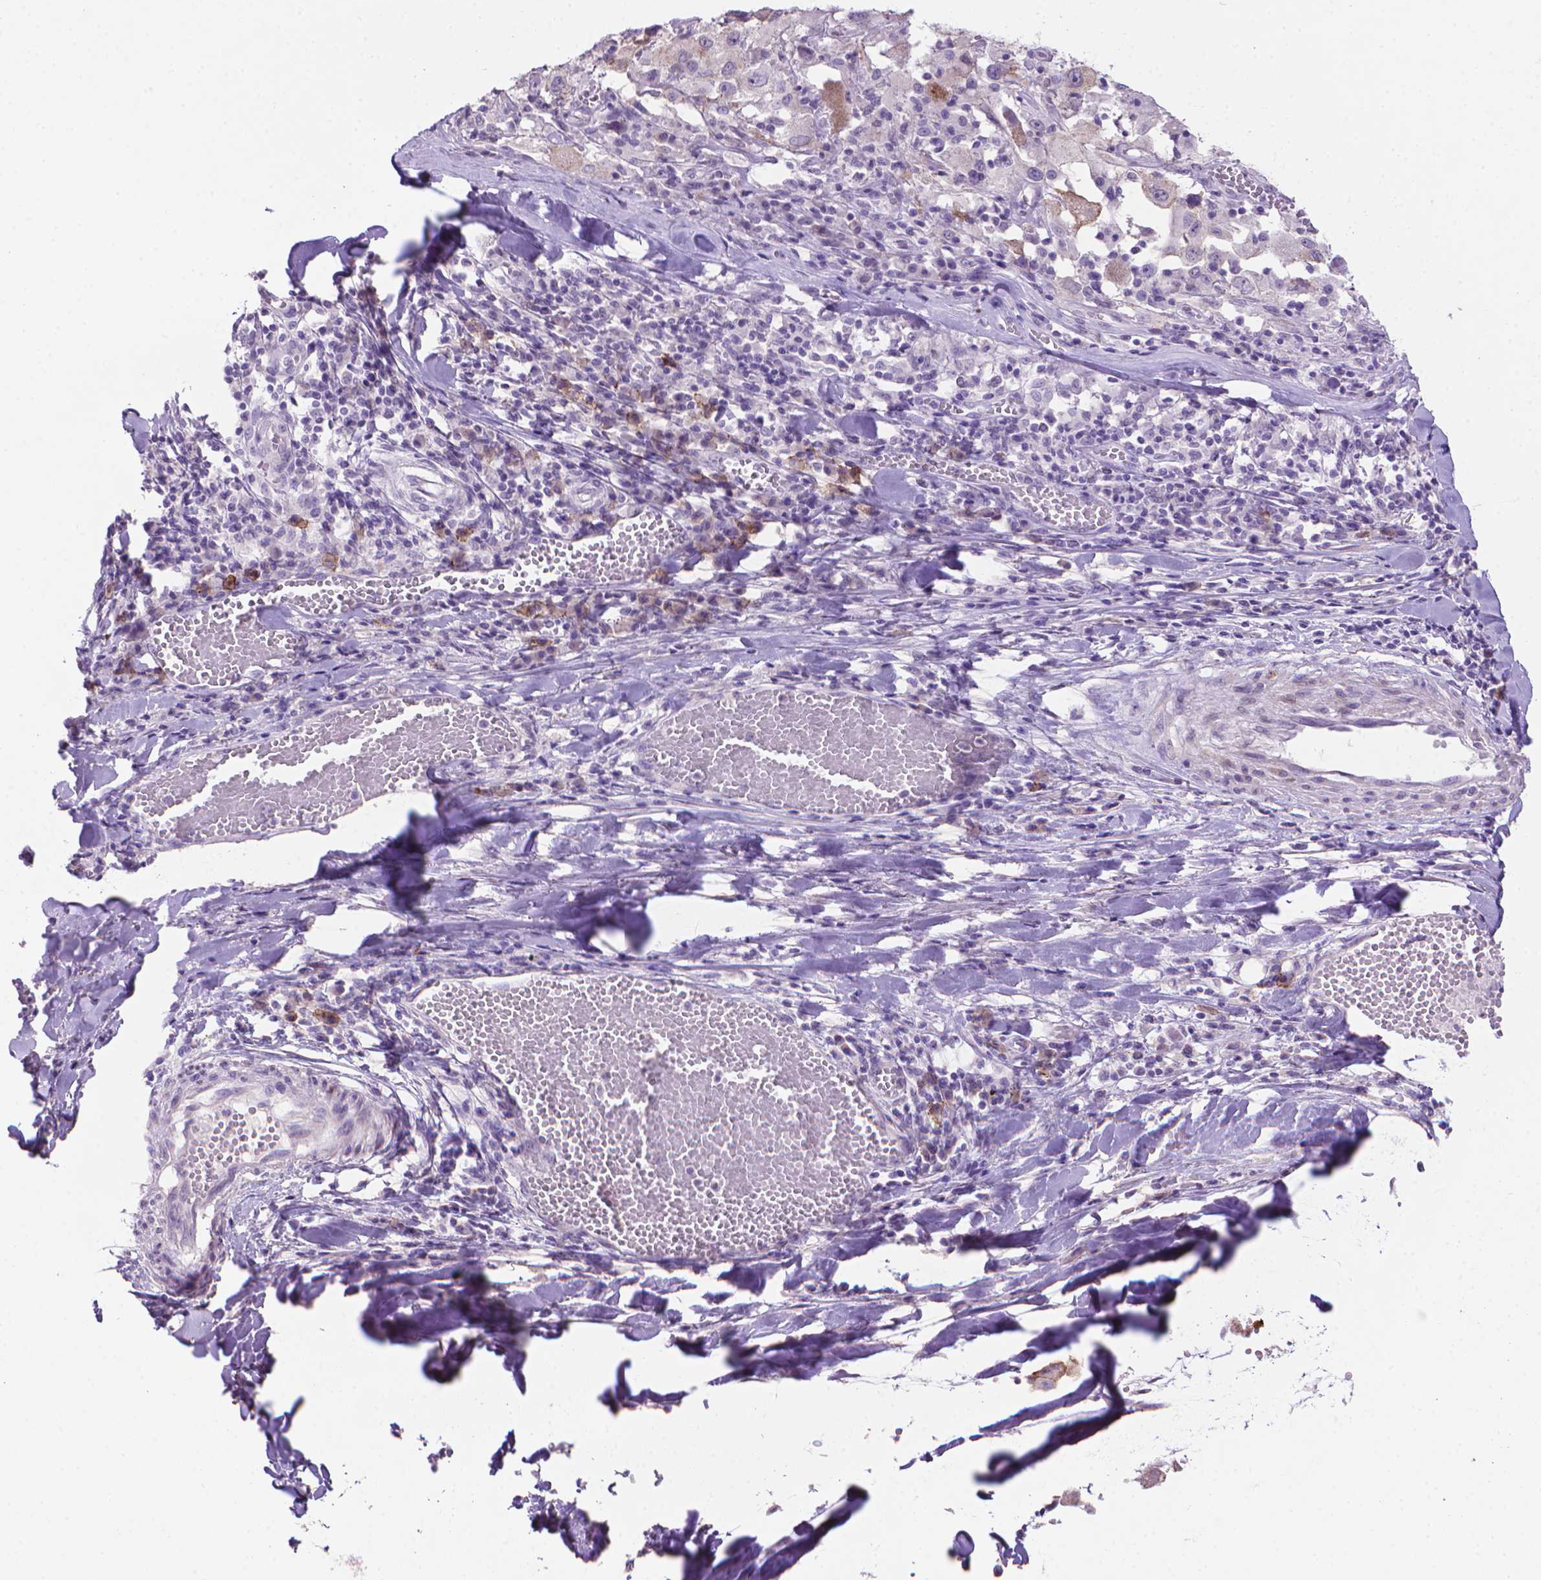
{"staining": {"intensity": "negative", "quantity": "none", "location": "none"}, "tissue": "melanoma", "cell_type": "Tumor cells", "image_type": "cancer", "snomed": [{"axis": "morphology", "description": "Malignant melanoma, Metastatic site"}, {"axis": "topography", "description": "Lymph node"}], "caption": "IHC histopathology image of neoplastic tissue: melanoma stained with DAB (3,3'-diaminobenzidine) reveals no significant protein positivity in tumor cells.", "gene": "MUC1", "patient": {"sex": "male", "age": 50}}